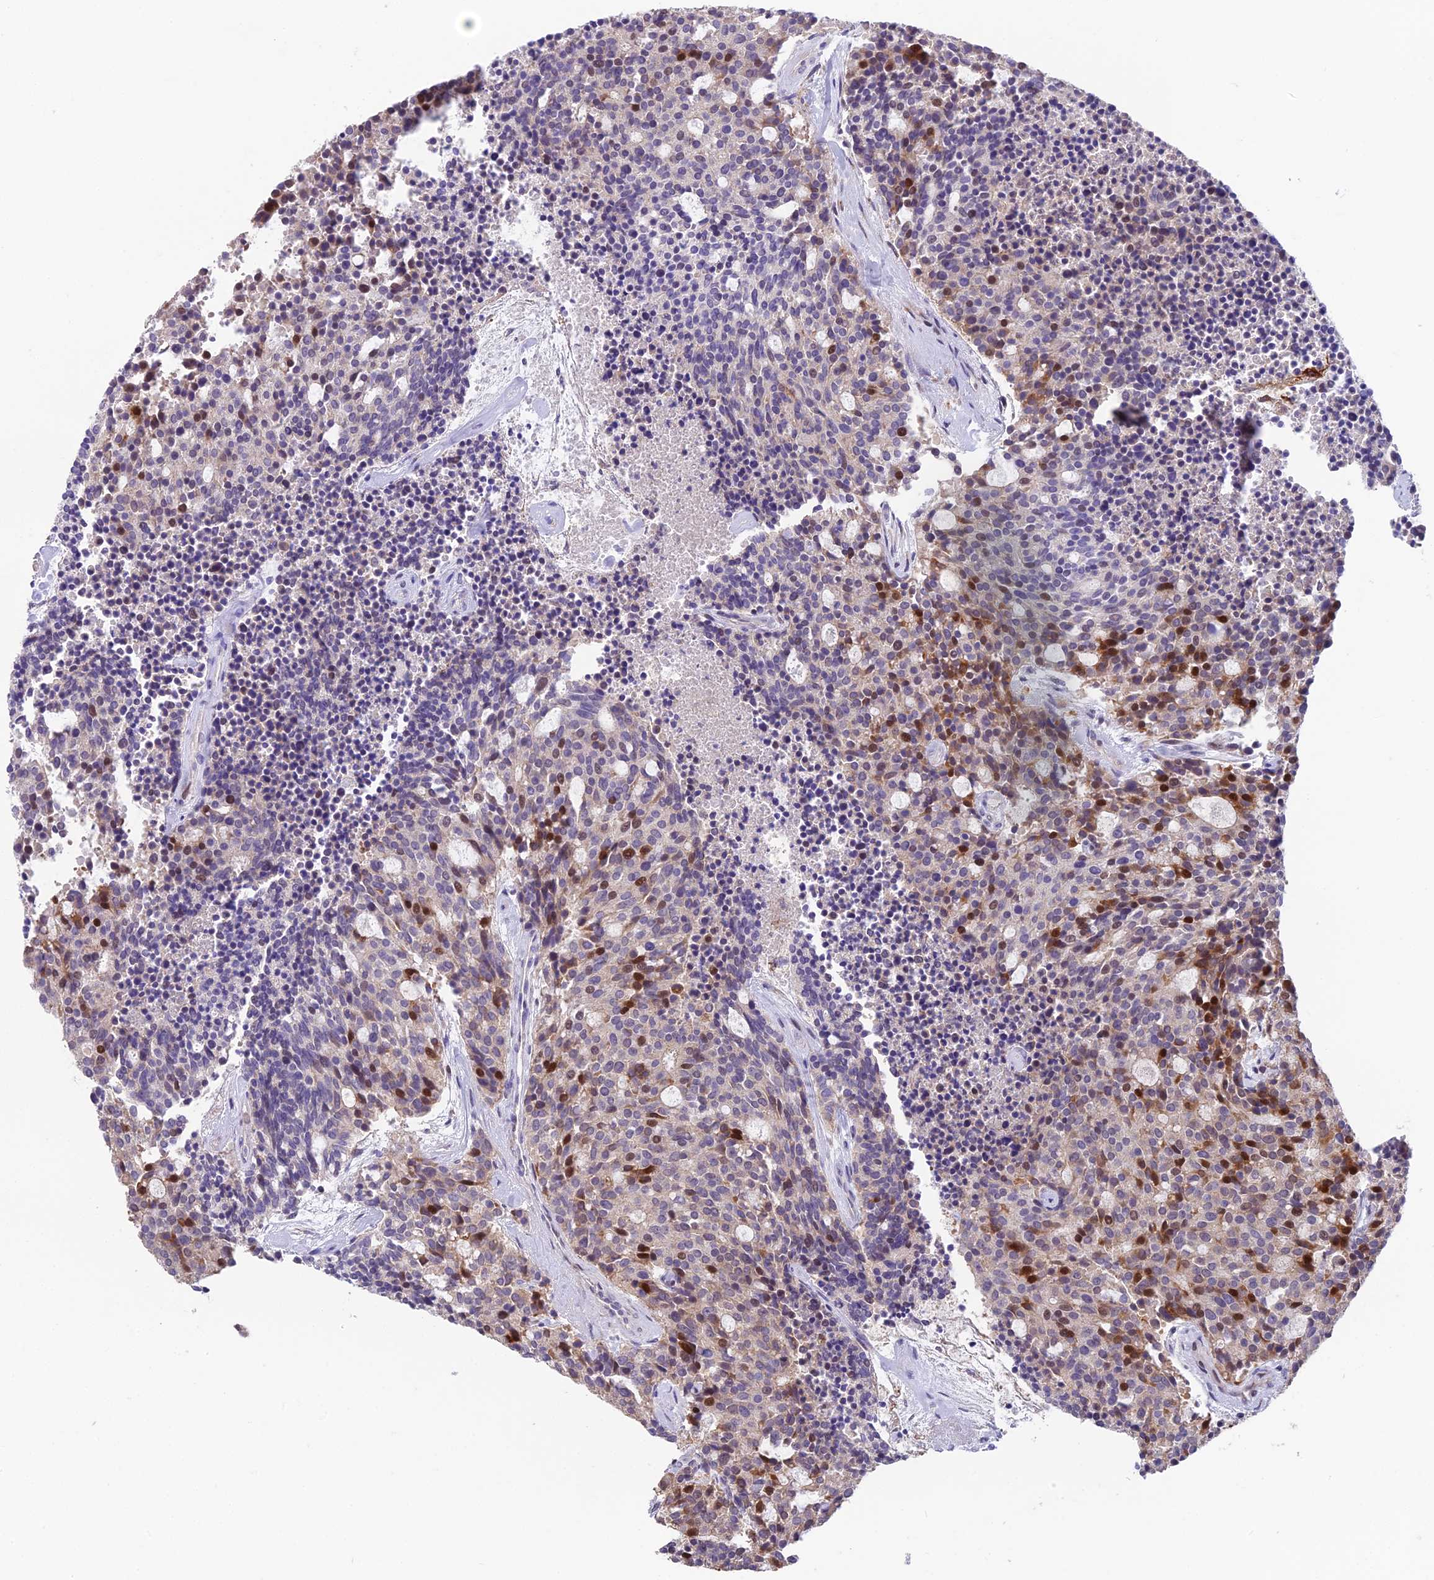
{"staining": {"intensity": "strong", "quantity": "<25%", "location": "cytoplasmic/membranous,nuclear"}, "tissue": "carcinoid", "cell_type": "Tumor cells", "image_type": "cancer", "snomed": [{"axis": "morphology", "description": "Carcinoid, malignant, NOS"}, {"axis": "topography", "description": "Pancreas"}], "caption": "Brown immunohistochemical staining in human carcinoid exhibits strong cytoplasmic/membranous and nuclear expression in about <25% of tumor cells. (DAB IHC, brown staining for protein, blue staining for nuclei).", "gene": "PUS10", "patient": {"sex": "female", "age": 54}}